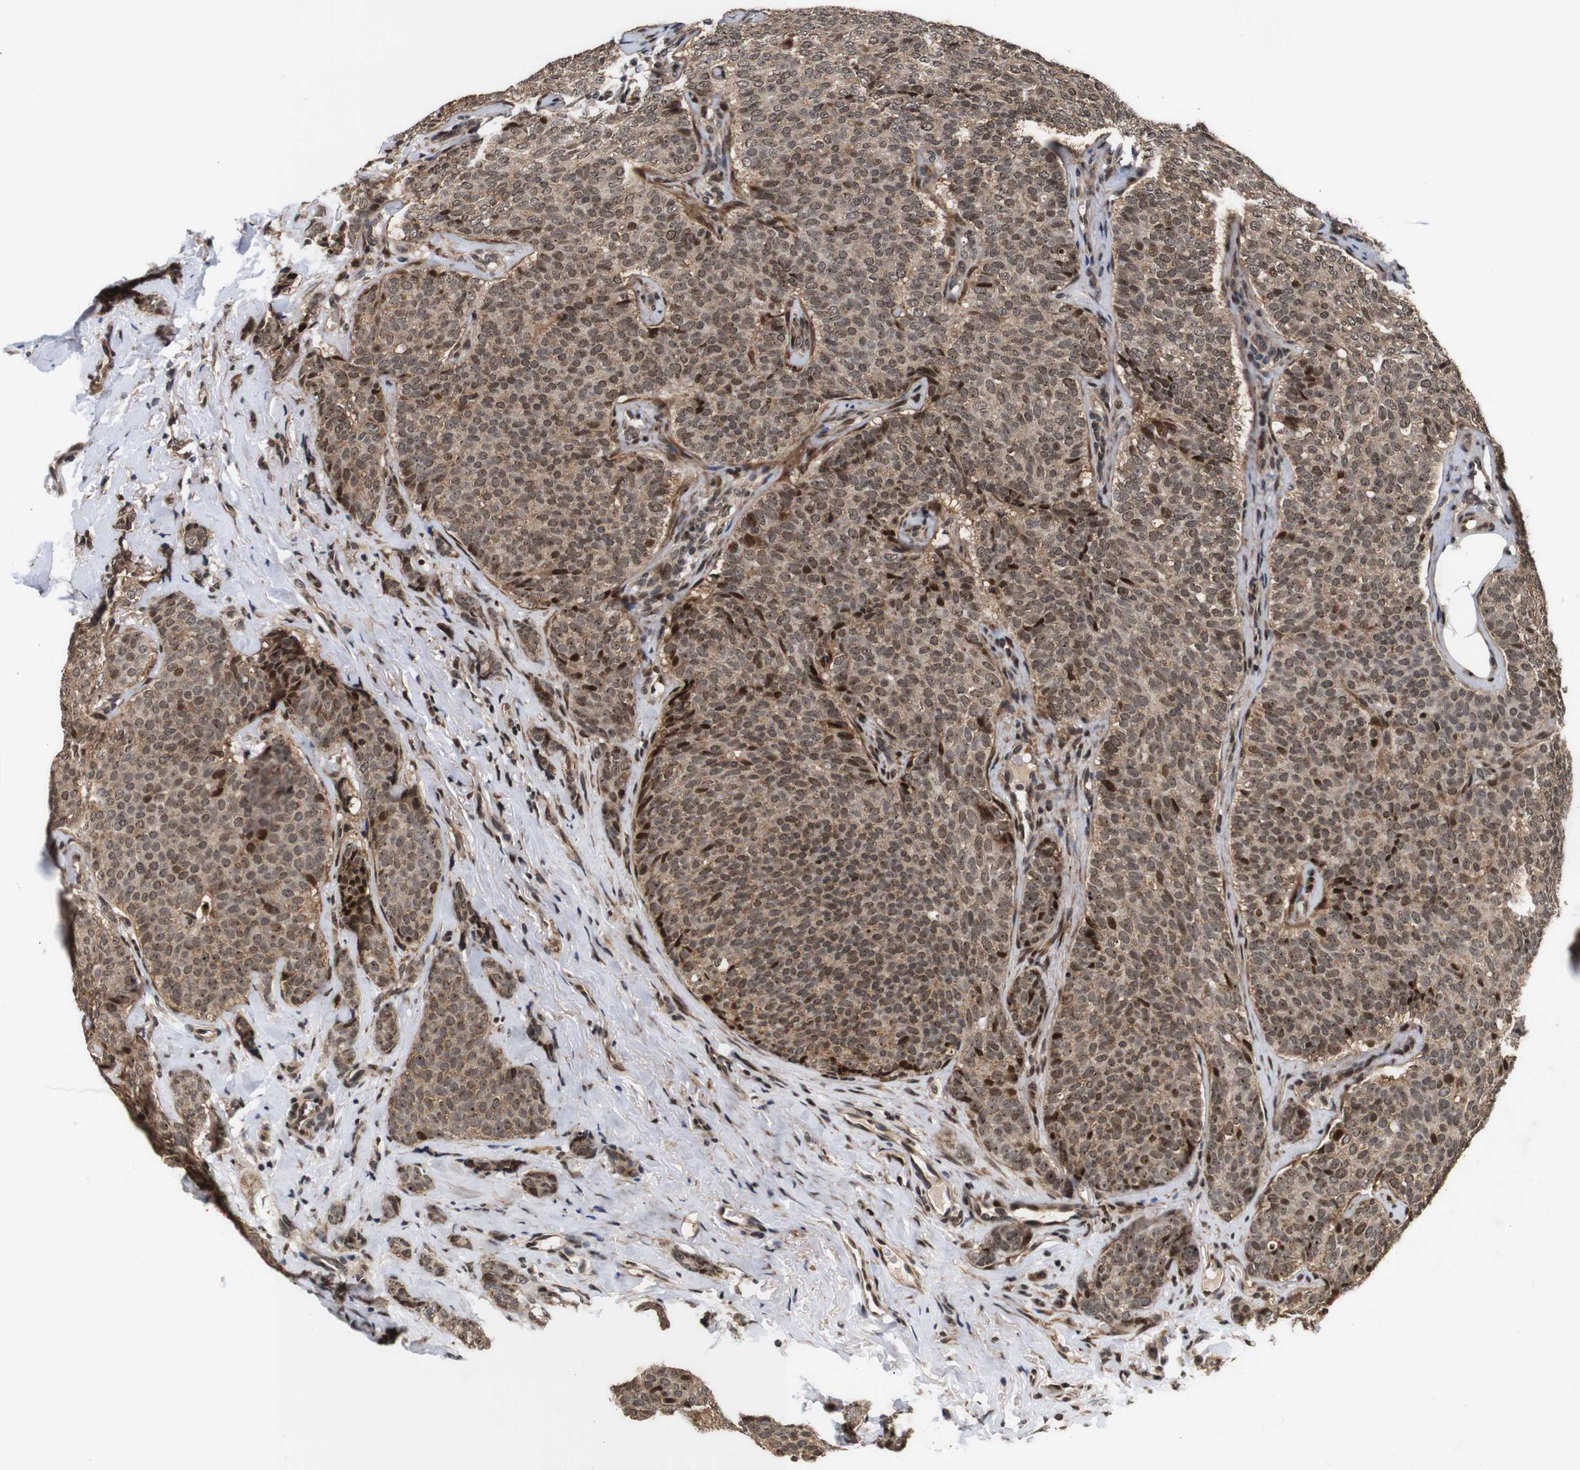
{"staining": {"intensity": "moderate", "quantity": ">75%", "location": "cytoplasmic/membranous,nuclear"}, "tissue": "breast cancer", "cell_type": "Tumor cells", "image_type": "cancer", "snomed": [{"axis": "morphology", "description": "Lobular carcinoma"}, {"axis": "topography", "description": "Skin"}, {"axis": "topography", "description": "Breast"}], "caption": "Brown immunohistochemical staining in human lobular carcinoma (breast) demonstrates moderate cytoplasmic/membranous and nuclear staining in about >75% of tumor cells.", "gene": "KIF23", "patient": {"sex": "female", "age": 46}}